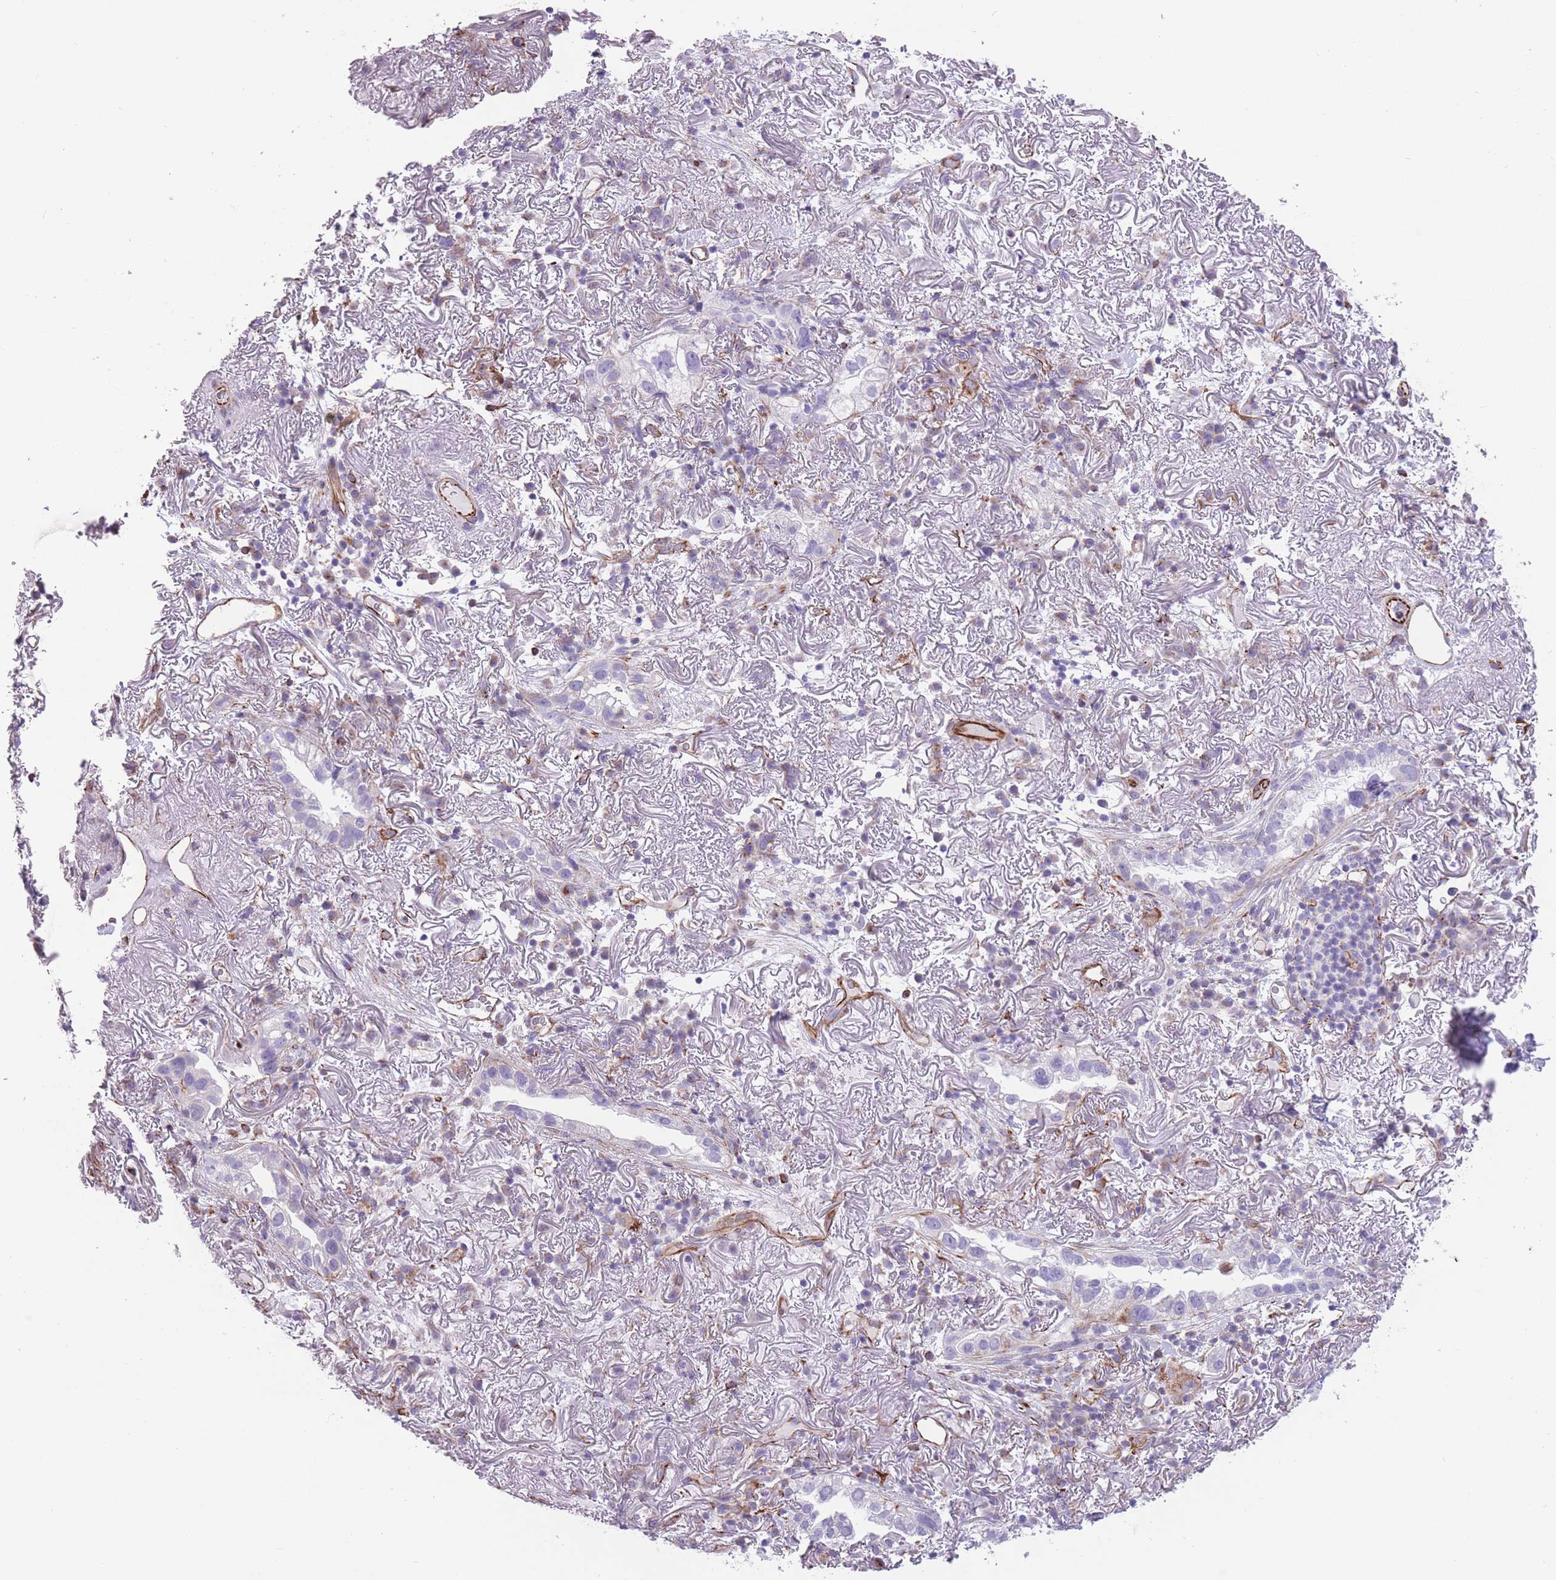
{"staining": {"intensity": "negative", "quantity": "none", "location": "none"}, "tissue": "lung cancer", "cell_type": "Tumor cells", "image_type": "cancer", "snomed": [{"axis": "morphology", "description": "Adenocarcinoma, NOS"}, {"axis": "topography", "description": "Lung"}], "caption": "Tumor cells are negative for brown protein staining in lung adenocarcinoma.", "gene": "PTCD1", "patient": {"sex": "female", "age": 69}}